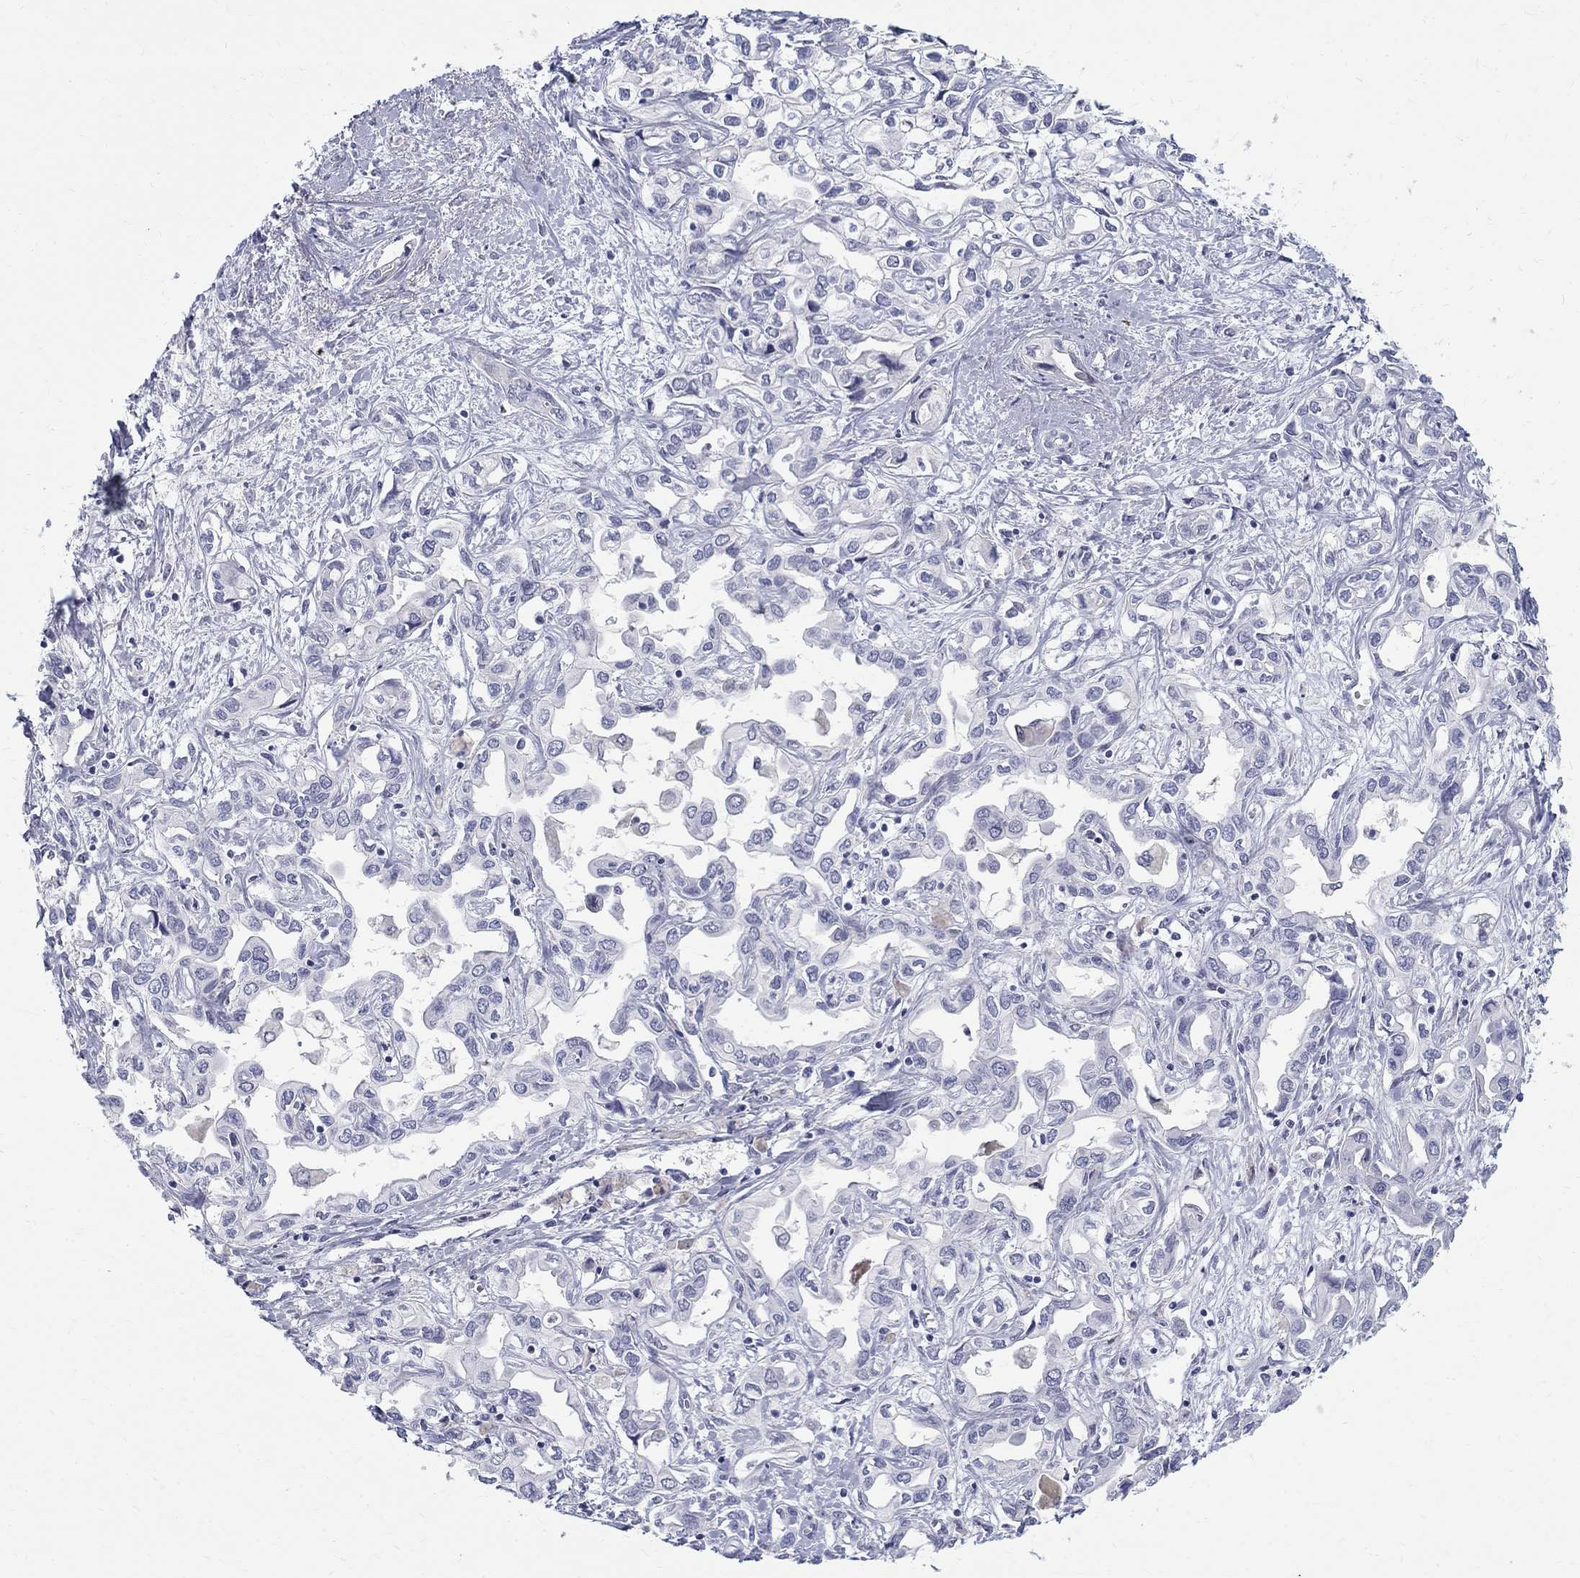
{"staining": {"intensity": "negative", "quantity": "none", "location": "none"}, "tissue": "liver cancer", "cell_type": "Tumor cells", "image_type": "cancer", "snomed": [{"axis": "morphology", "description": "Cholangiocarcinoma"}, {"axis": "topography", "description": "Liver"}], "caption": "A high-resolution micrograph shows IHC staining of liver cancer, which reveals no significant expression in tumor cells.", "gene": "MAGEB6", "patient": {"sex": "female", "age": 64}}